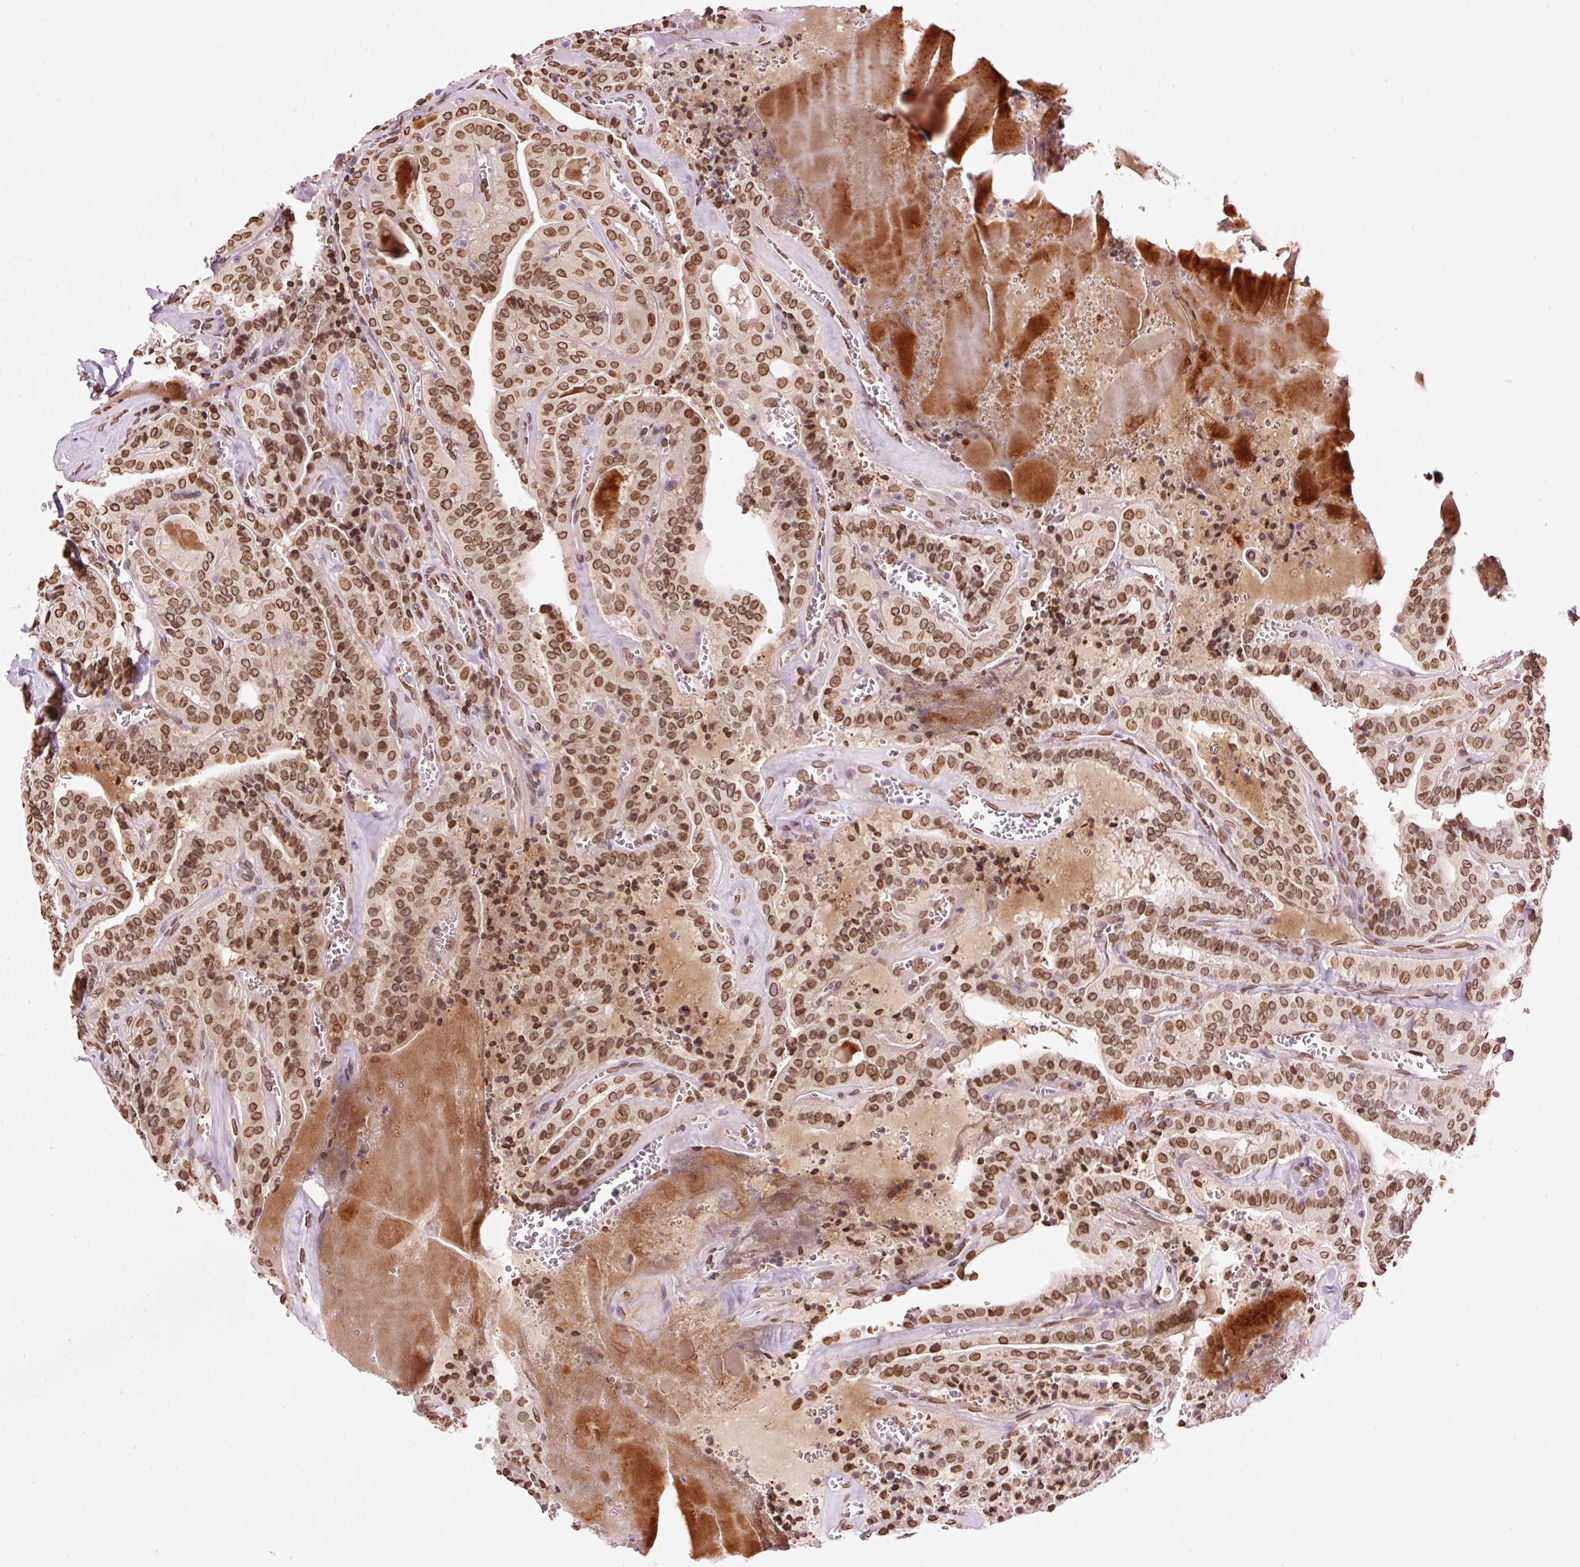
{"staining": {"intensity": "moderate", "quantity": ">75%", "location": "cytoplasmic/membranous,nuclear"}, "tissue": "thyroid cancer", "cell_type": "Tumor cells", "image_type": "cancer", "snomed": [{"axis": "morphology", "description": "Papillary adenocarcinoma, NOS"}, {"axis": "topography", "description": "Thyroid gland"}], "caption": "High-magnification brightfield microscopy of thyroid cancer (papillary adenocarcinoma) stained with DAB (3,3'-diaminobenzidine) (brown) and counterstained with hematoxylin (blue). tumor cells exhibit moderate cytoplasmic/membranous and nuclear expression is appreciated in about>75% of cells.", "gene": "ZNF224", "patient": {"sex": "male", "age": 52}}